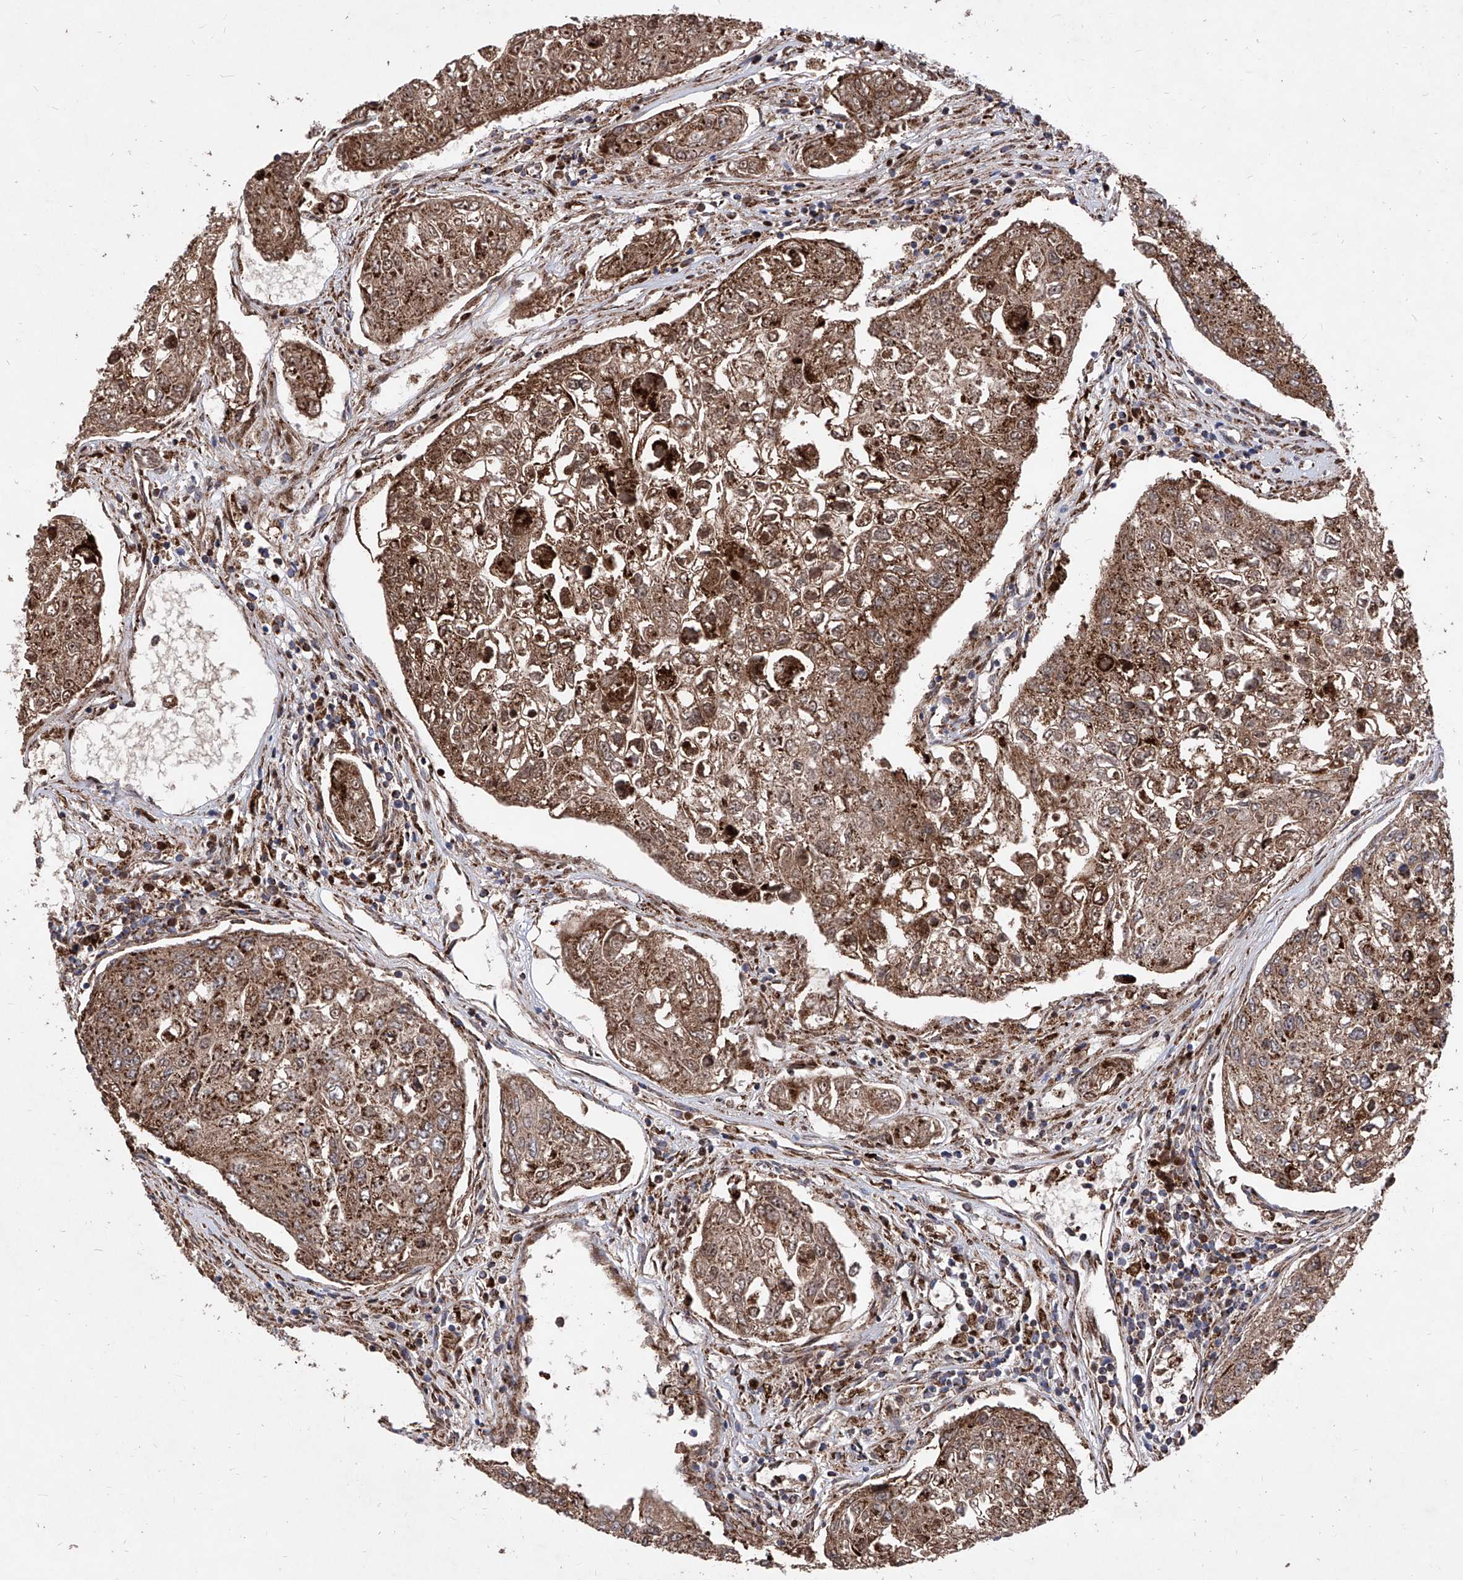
{"staining": {"intensity": "strong", "quantity": ">75%", "location": "cytoplasmic/membranous"}, "tissue": "urothelial cancer", "cell_type": "Tumor cells", "image_type": "cancer", "snomed": [{"axis": "morphology", "description": "Urothelial carcinoma, High grade"}, {"axis": "topography", "description": "Lymph node"}, {"axis": "topography", "description": "Urinary bladder"}], "caption": "A high-resolution image shows IHC staining of urothelial cancer, which displays strong cytoplasmic/membranous expression in approximately >75% of tumor cells.", "gene": "SEMA6A", "patient": {"sex": "male", "age": 51}}